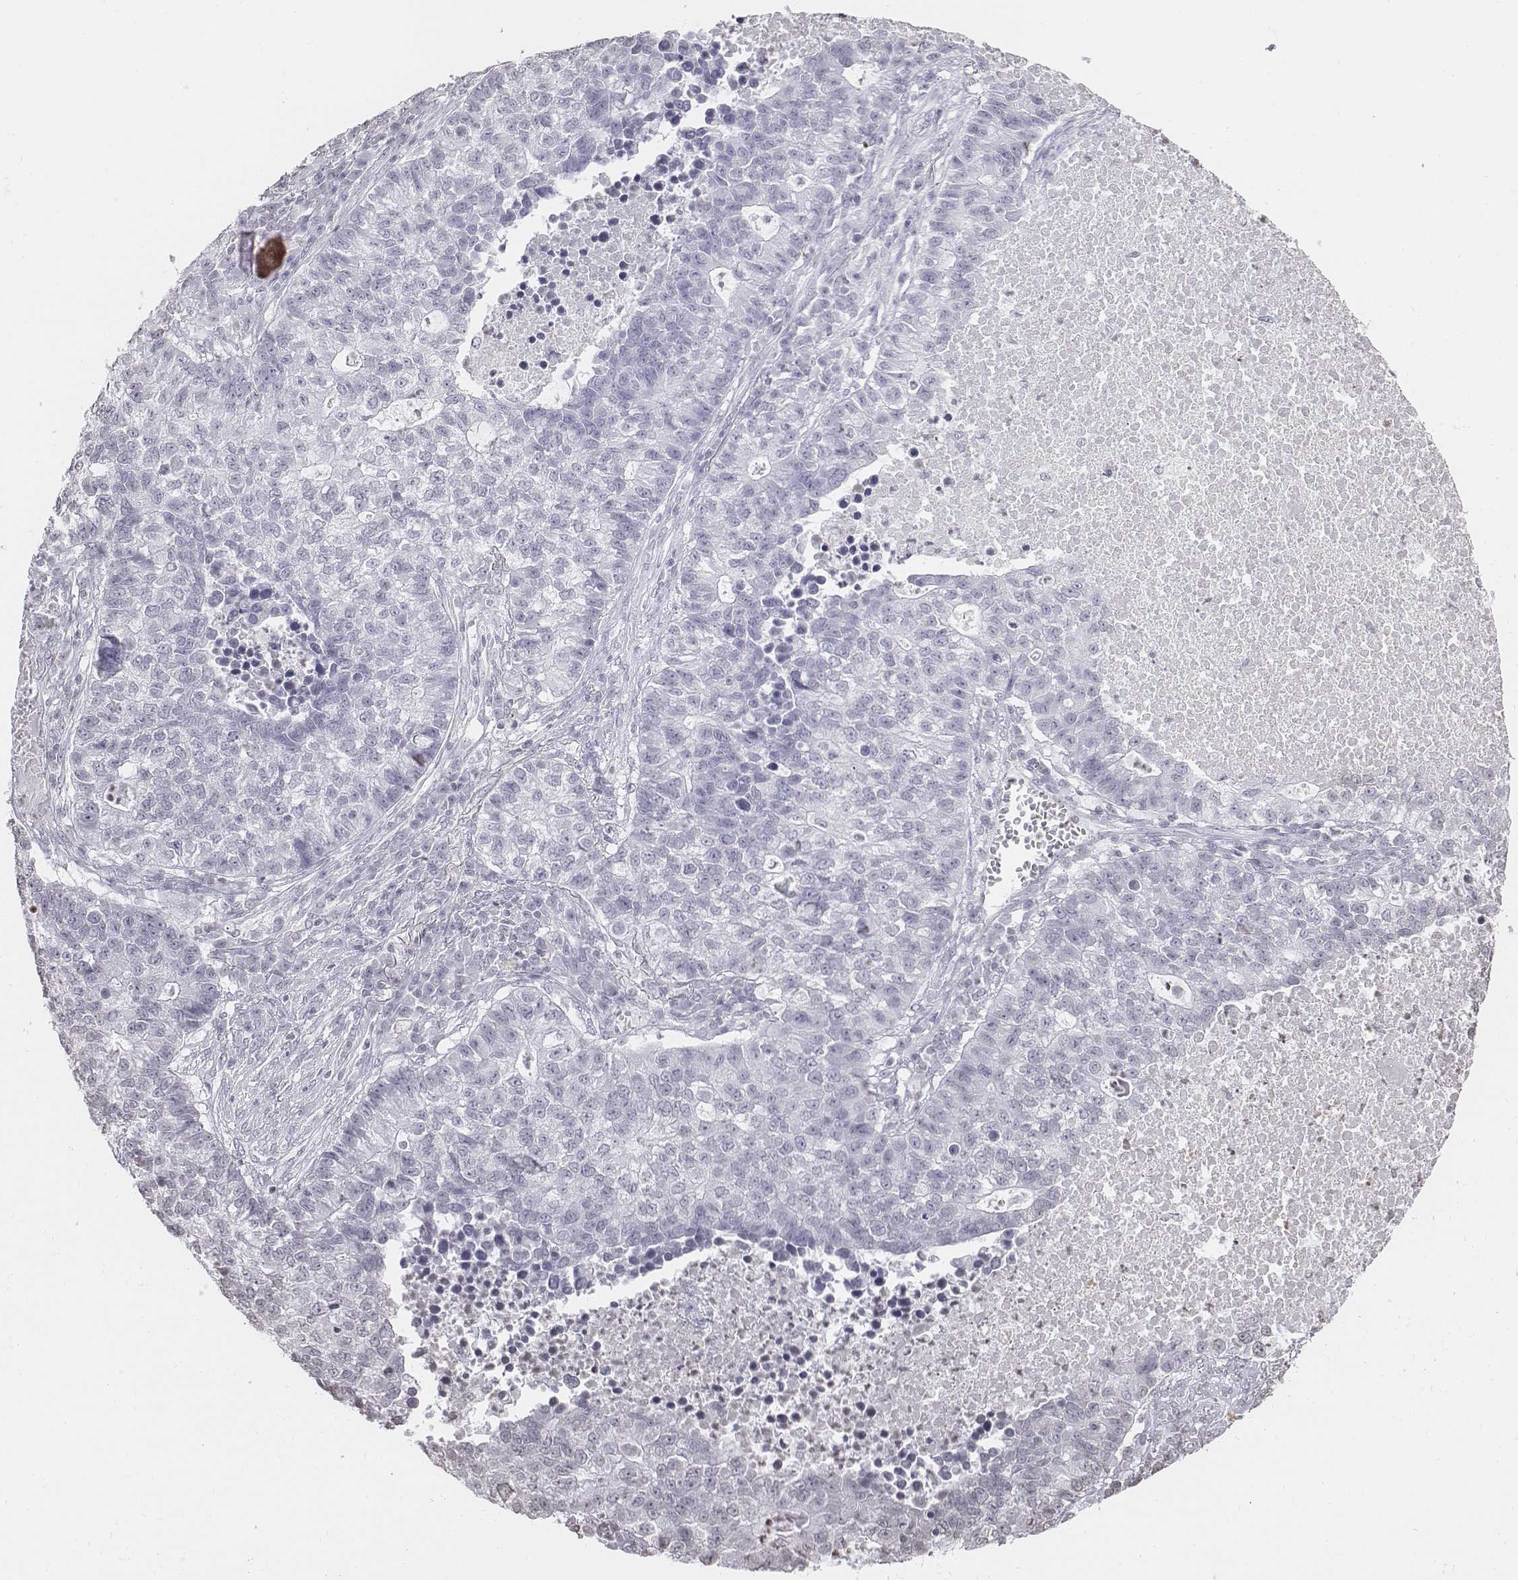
{"staining": {"intensity": "negative", "quantity": "none", "location": "none"}, "tissue": "lung cancer", "cell_type": "Tumor cells", "image_type": "cancer", "snomed": [{"axis": "morphology", "description": "Adenocarcinoma, NOS"}, {"axis": "topography", "description": "Lung"}], "caption": "Histopathology image shows no significant protein positivity in tumor cells of lung cancer. (Stains: DAB (3,3'-diaminobenzidine) immunohistochemistry with hematoxylin counter stain, Microscopy: brightfield microscopy at high magnification).", "gene": "BARHL1", "patient": {"sex": "male", "age": 57}}